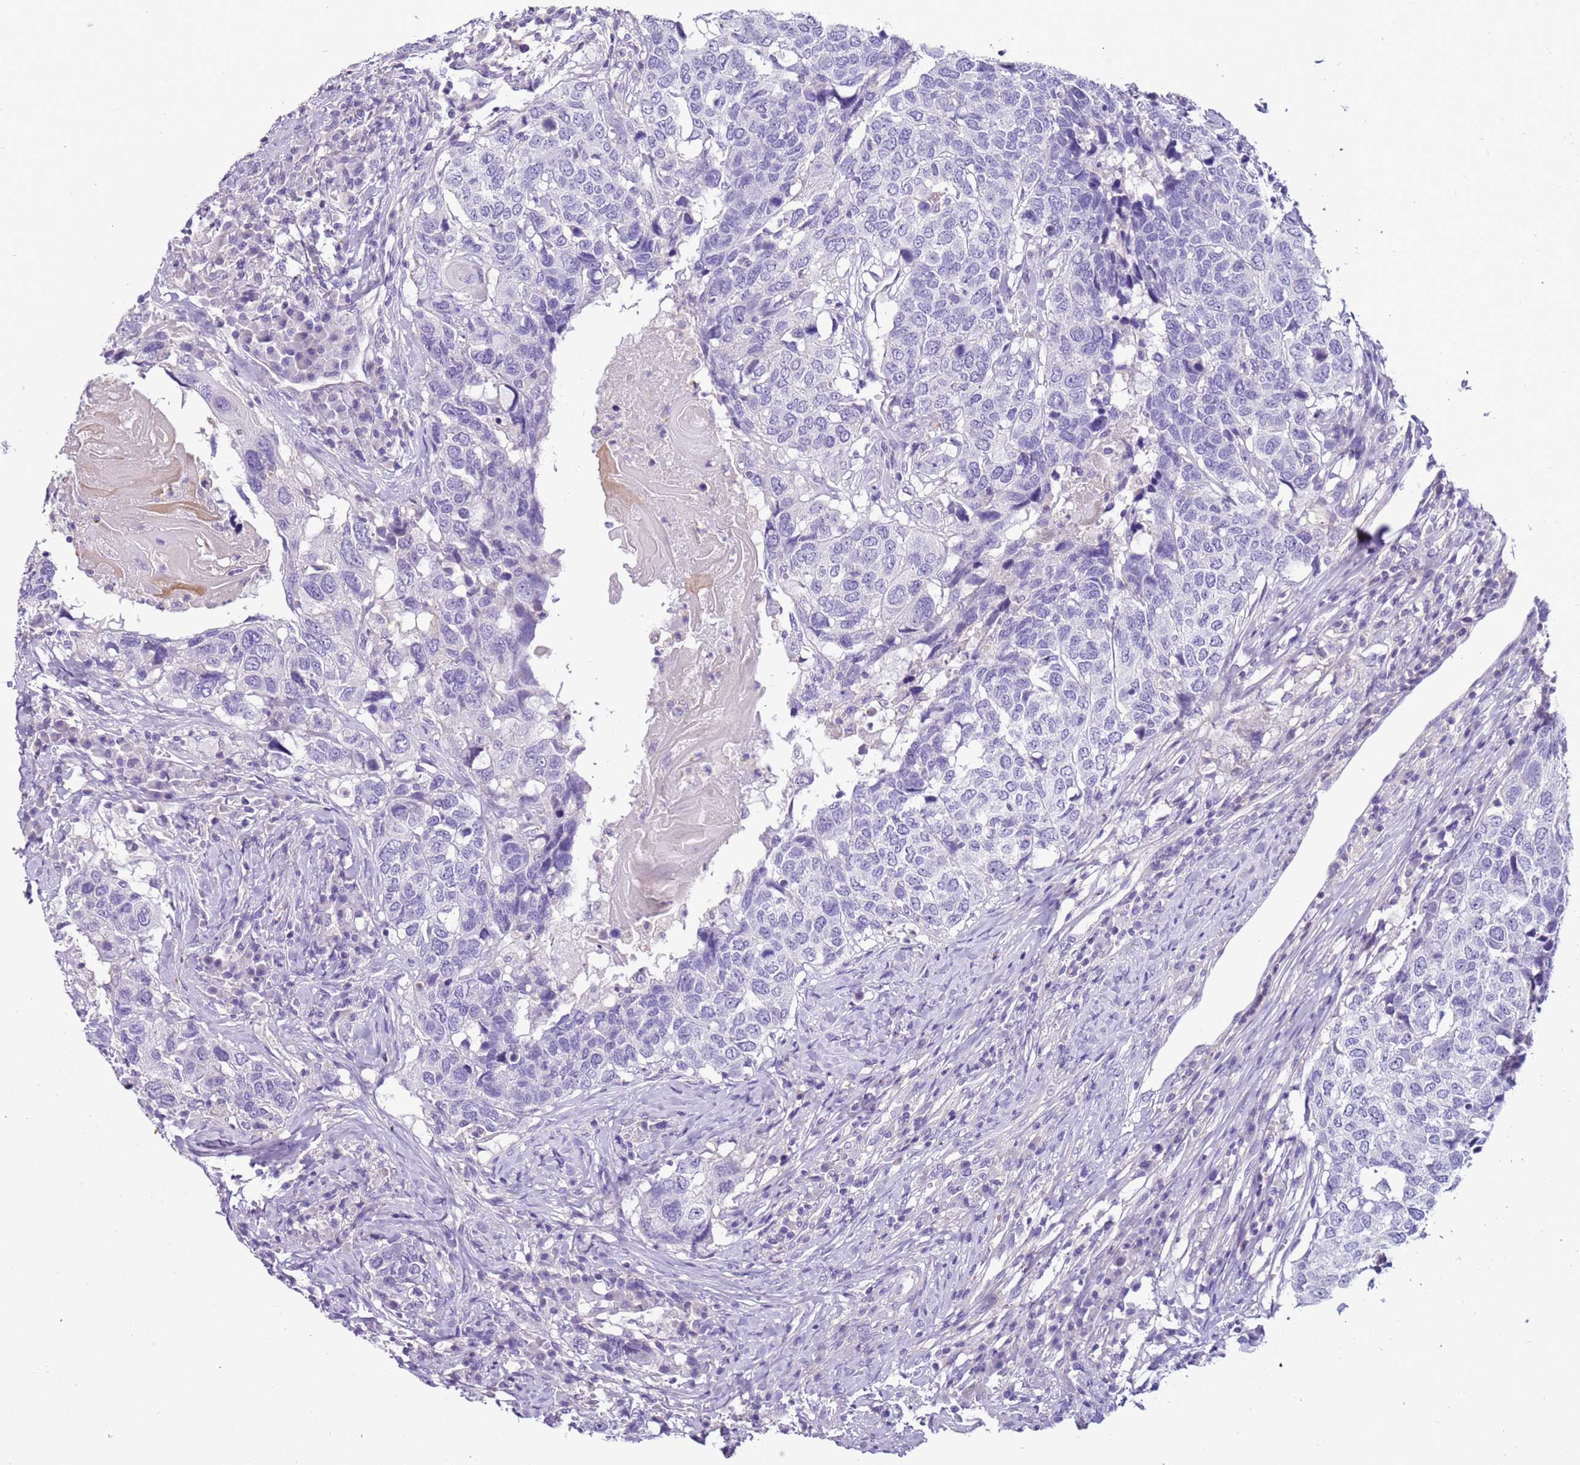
{"staining": {"intensity": "negative", "quantity": "none", "location": "none"}, "tissue": "head and neck cancer", "cell_type": "Tumor cells", "image_type": "cancer", "snomed": [{"axis": "morphology", "description": "Squamous cell carcinoma, NOS"}, {"axis": "topography", "description": "Head-Neck"}], "caption": "DAB immunohistochemical staining of squamous cell carcinoma (head and neck) reveals no significant staining in tumor cells.", "gene": "PCGF2", "patient": {"sex": "male", "age": 66}}